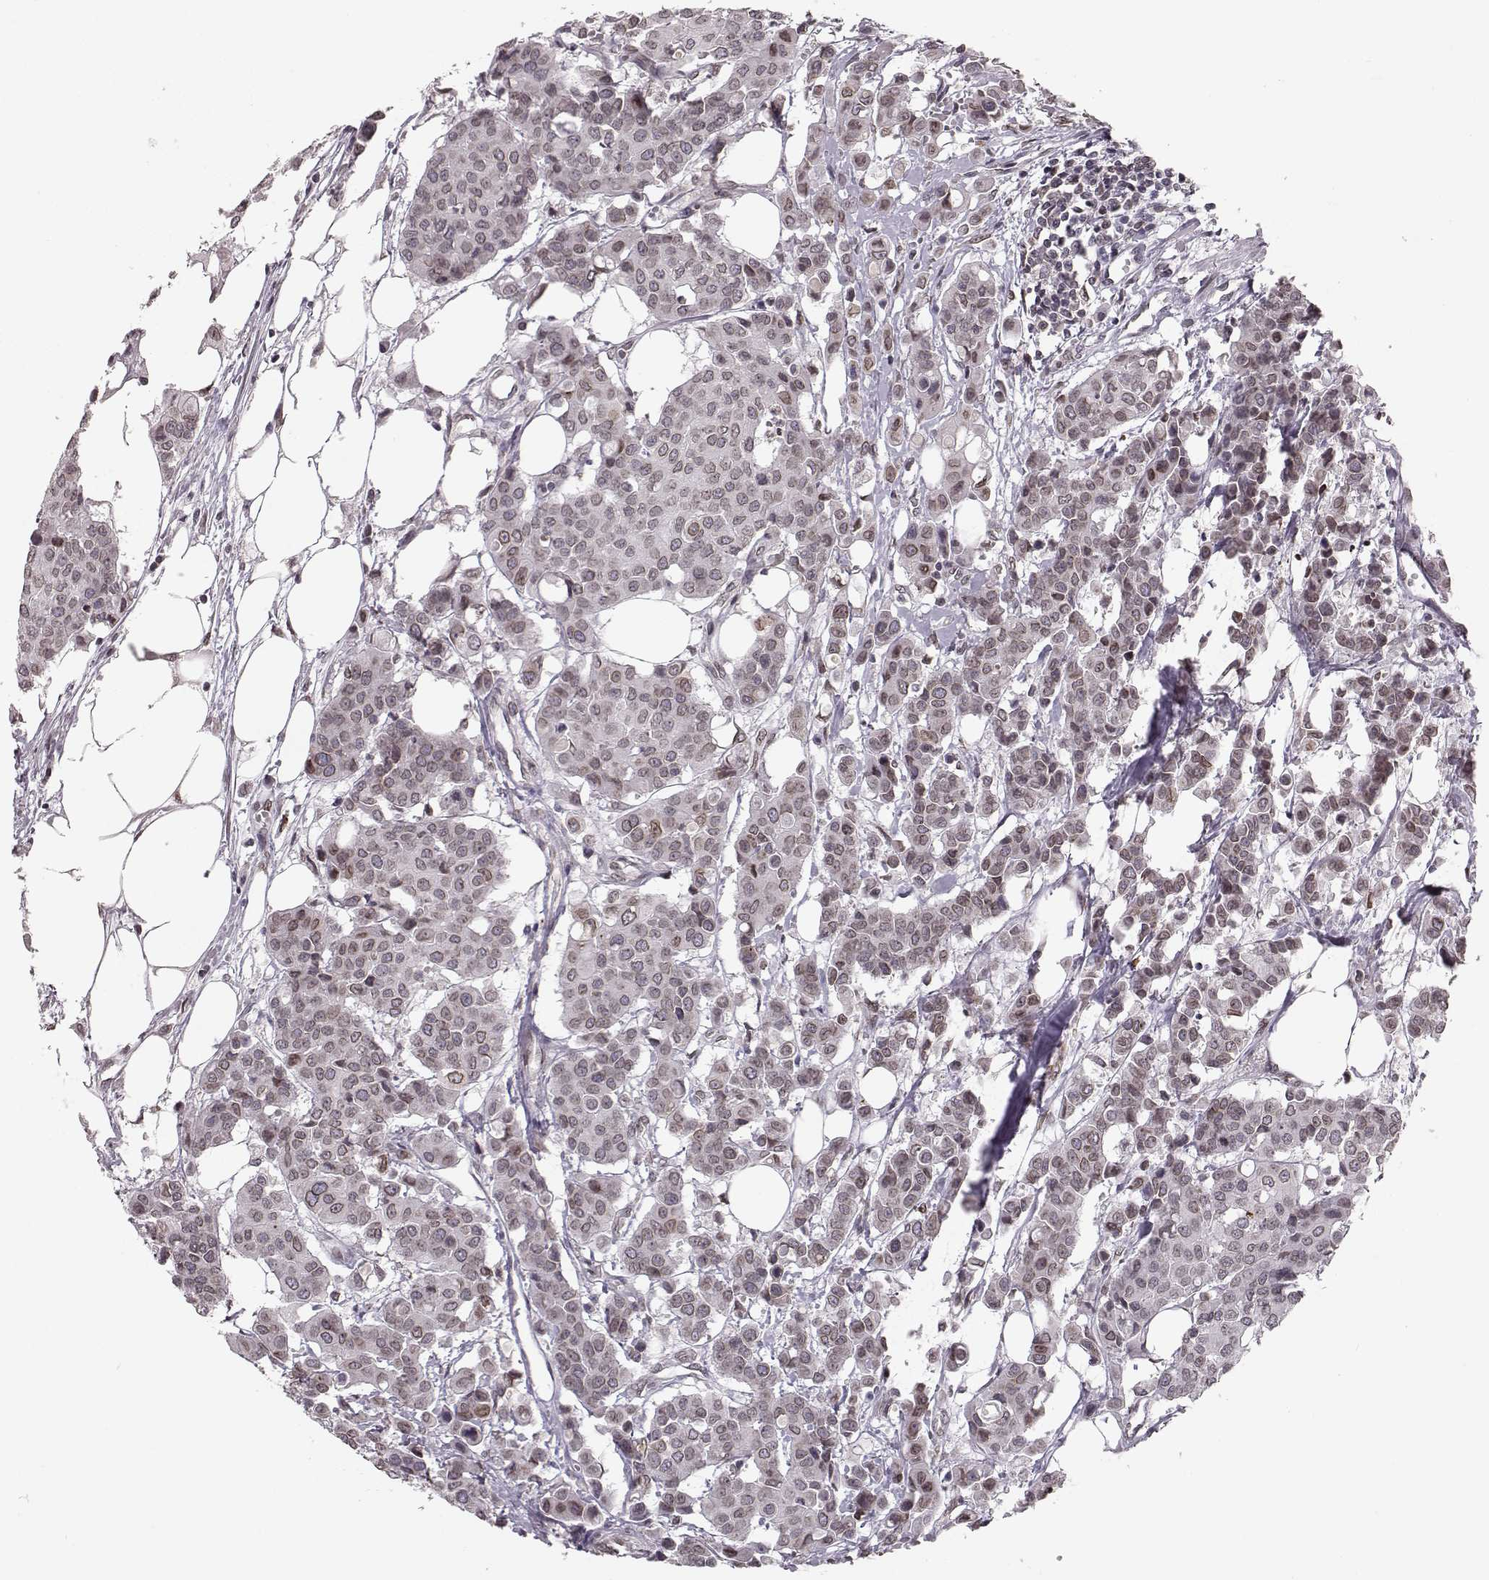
{"staining": {"intensity": "moderate", "quantity": "<25%", "location": "cytoplasmic/membranous,nuclear"}, "tissue": "carcinoid", "cell_type": "Tumor cells", "image_type": "cancer", "snomed": [{"axis": "morphology", "description": "Carcinoid, malignant, NOS"}, {"axis": "topography", "description": "Colon"}], "caption": "Human malignant carcinoid stained with a brown dye demonstrates moderate cytoplasmic/membranous and nuclear positive staining in about <25% of tumor cells.", "gene": "DCAF12", "patient": {"sex": "male", "age": 81}}